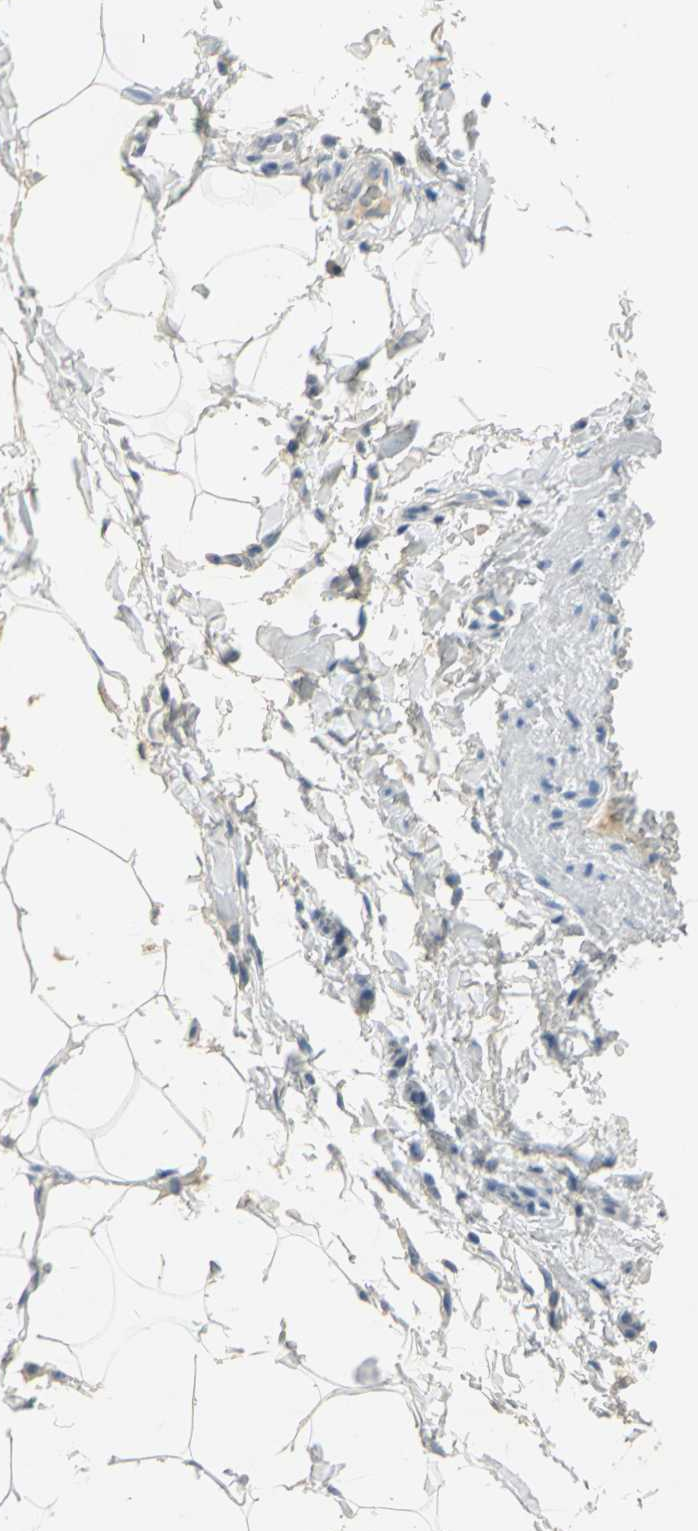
{"staining": {"intensity": "negative", "quantity": "none", "location": "none"}, "tissue": "adipose tissue", "cell_type": "Adipocytes", "image_type": "normal", "snomed": [{"axis": "morphology", "description": "Normal tissue, NOS"}, {"axis": "topography", "description": "Vascular tissue"}], "caption": "DAB (3,3'-diaminobenzidine) immunohistochemical staining of normal adipose tissue shows no significant staining in adipocytes. Nuclei are stained in blue.", "gene": "ANXA4", "patient": {"sex": "male", "age": 41}}